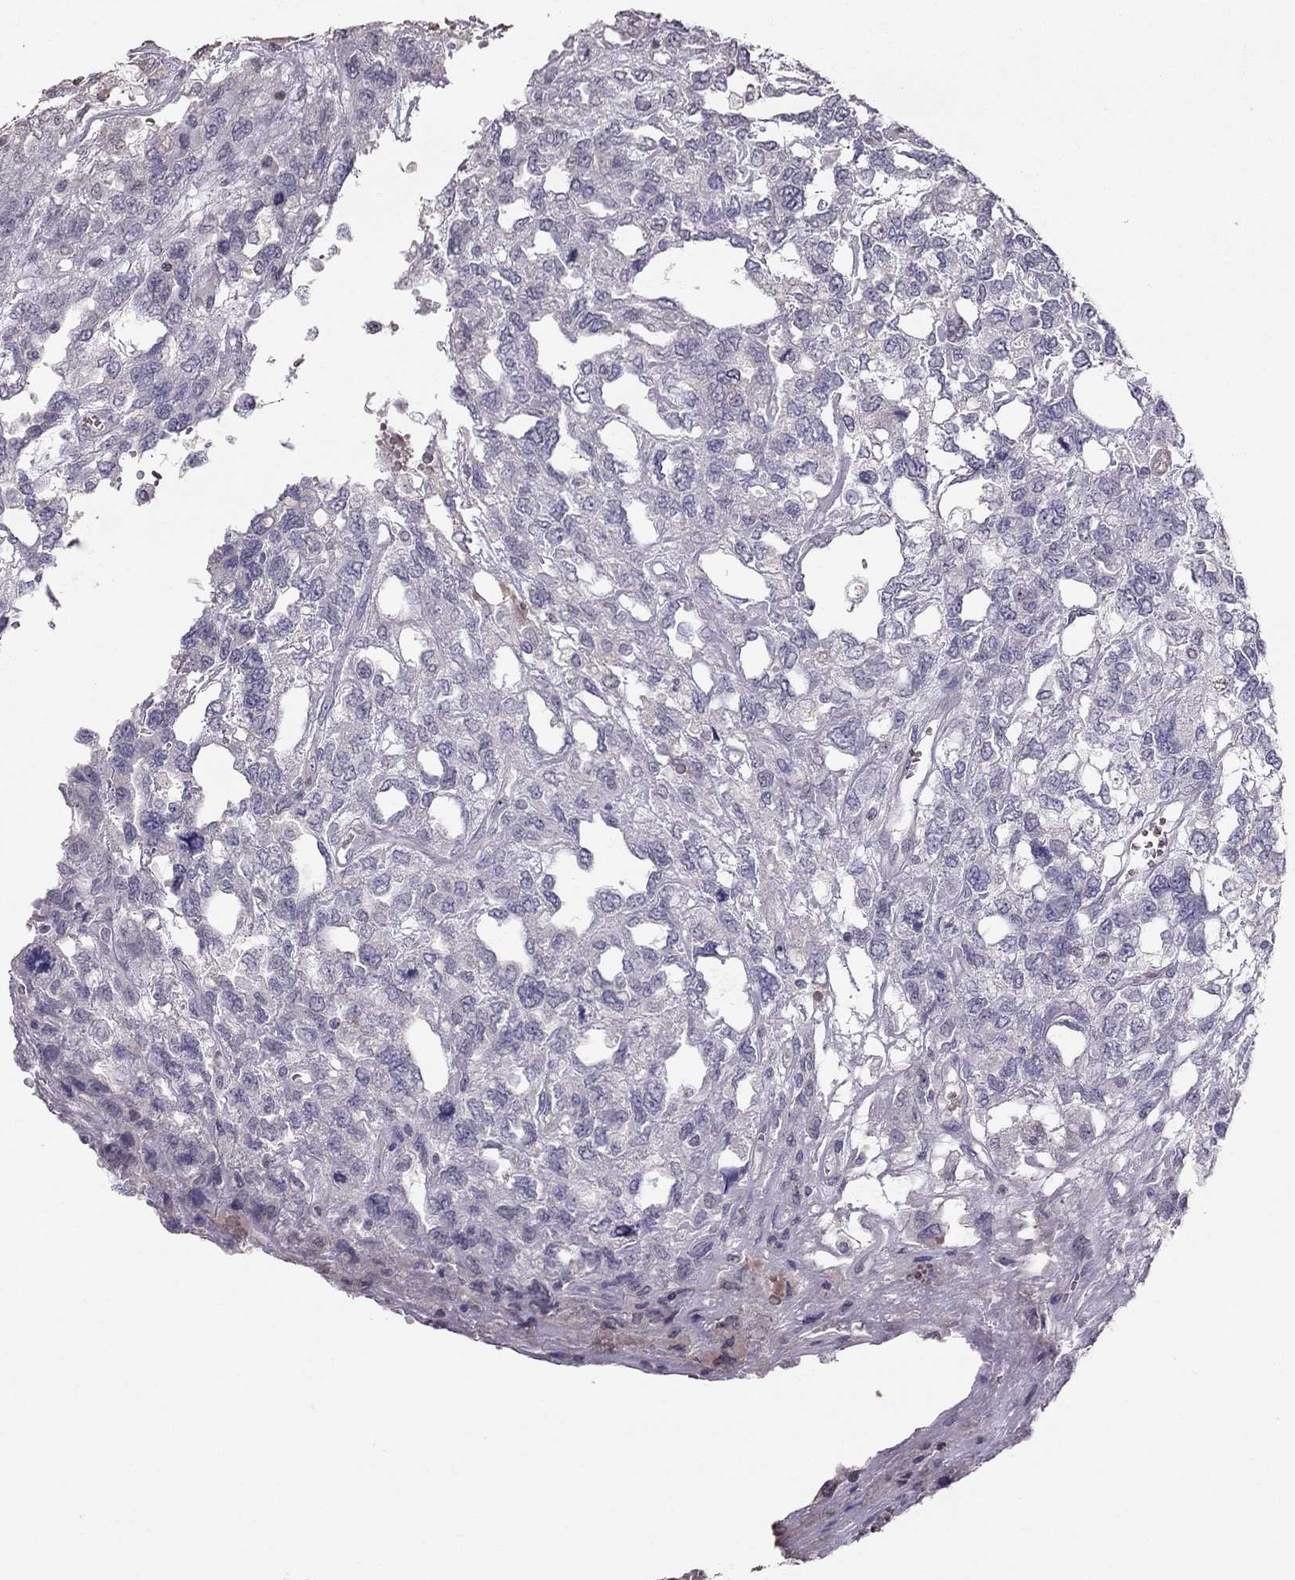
{"staining": {"intensity": "negative", "quantity": "none", "location": "none"}, "tissue": "testis cancer", "cell_type": "Tumor cells", "image_type": "cancer", "snomed": [{"axis": "morphology", "description": "Seminoma, NOS"}, {"axis": "topography", "description": "Testis"}], "caption": "DAB immunohistochemical staining of seminoma (testis) displays no significant expression in tumor cells. (Stains: DAB (3,3'-diaminobenzidine) immunohistochemistry with hematoxylin counter stain, Microscopy: brightfield microscopy at high magnification).", "gene": "TSHB", "patient": {"sex": "male", "age": 52}}